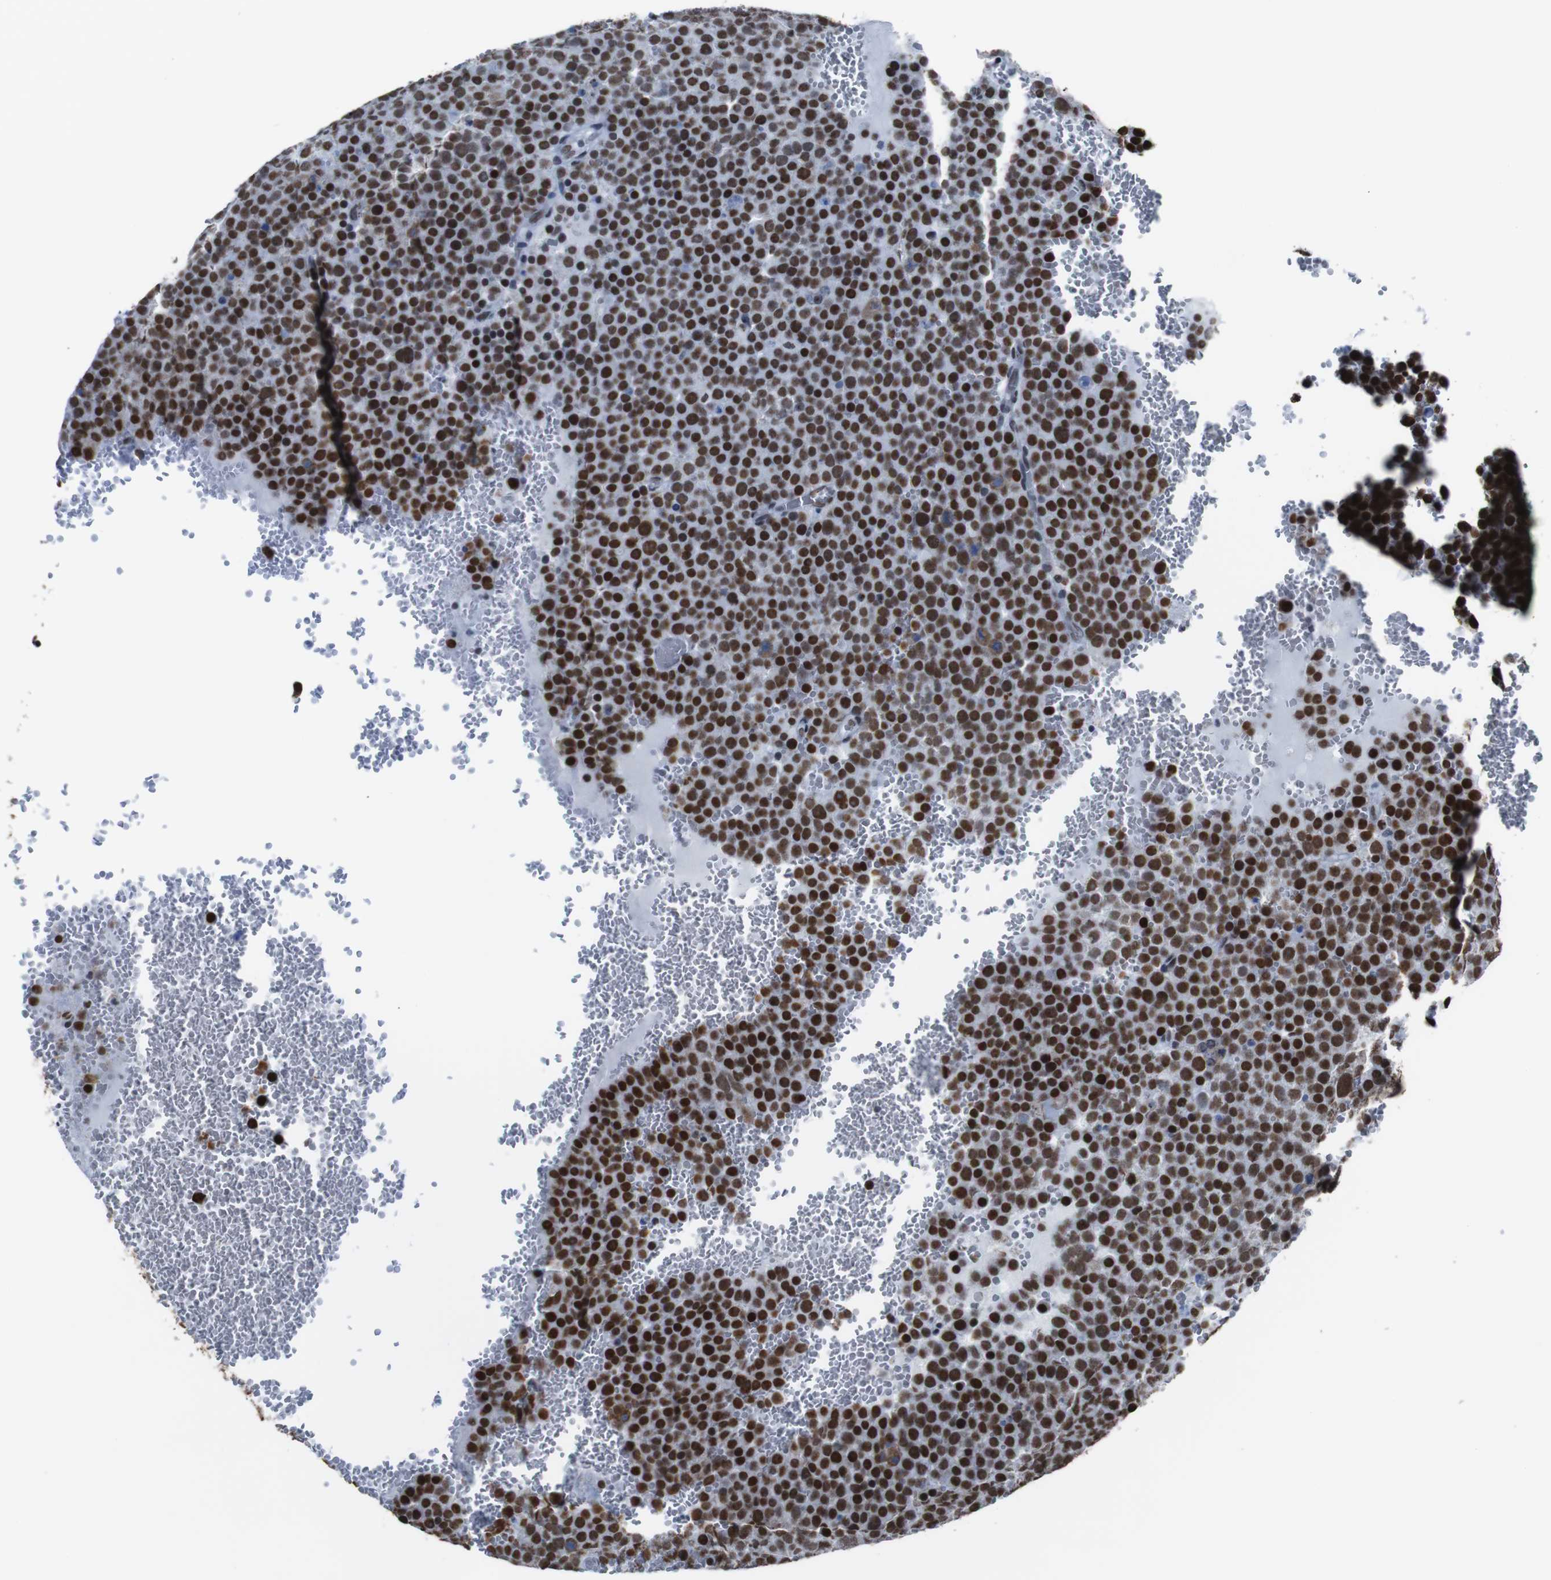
{"staining": {"intensity": "strong", "quantity": ">75%", "location": "nuclear"}, "tissue": "testis cancer", "cell_type": "Tumor cells", "image_type": "cancer", "snomed": [{"axis": "morphology", "description": "Seminoma, NOS"}, {"axis": "topography", "description": "Testis"}], "caption": "Immunohistochemistry photomicrograph of neoplastic tissue: testis cancer (seminoma) stained using immunohistochemistry (IHC) reveals high levels of strong protein expression localized specifically in the nuclear of tumor cells, appearing as a nuclear brown color.", "gene": "ROMO1", "patient": {"sex": "male", "age": 71}}